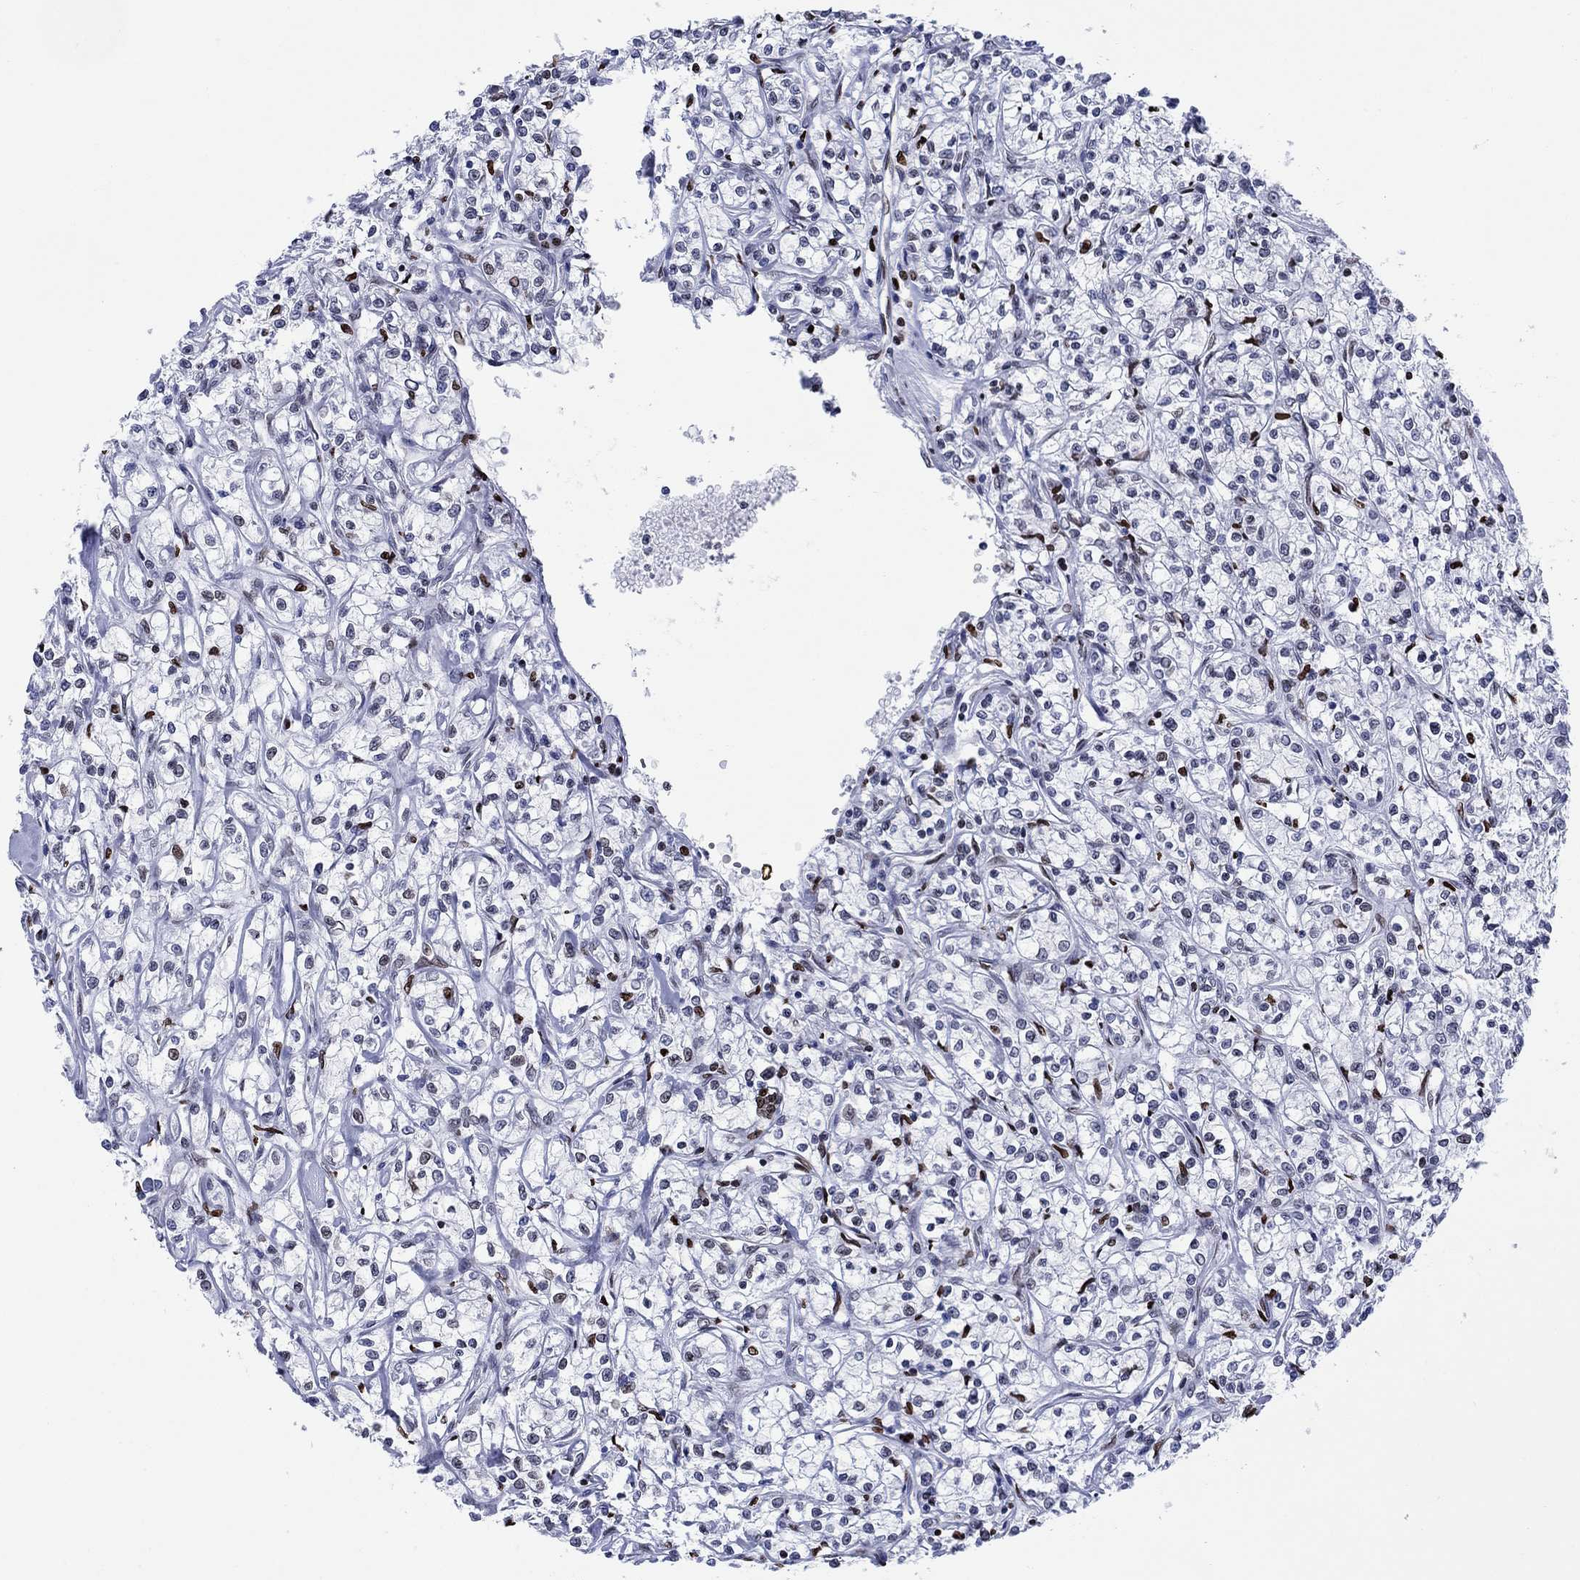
{"staining": {"intensity": "strong", "quantity": "<25%", "location": "nuclear"}, "tissue": "renal cancer", "cell_type": "Tumor cells", "image_type": "cancer", "snomed": [{"axis": "morphology", "description": "Adenocarcinoma, NOS"}, {"axis": "topography", "description": "Kidney"}], "caption": "Immunohistochemistry of renal cancer exhibits medium levels of strong nuclear positivity in approximately <25% of tumor cells. (brown staining indicates protein expression, while blue staining denotes nuclei).", "gene": "HMGA1", "patient": {"sex": "female", "age": 59}}